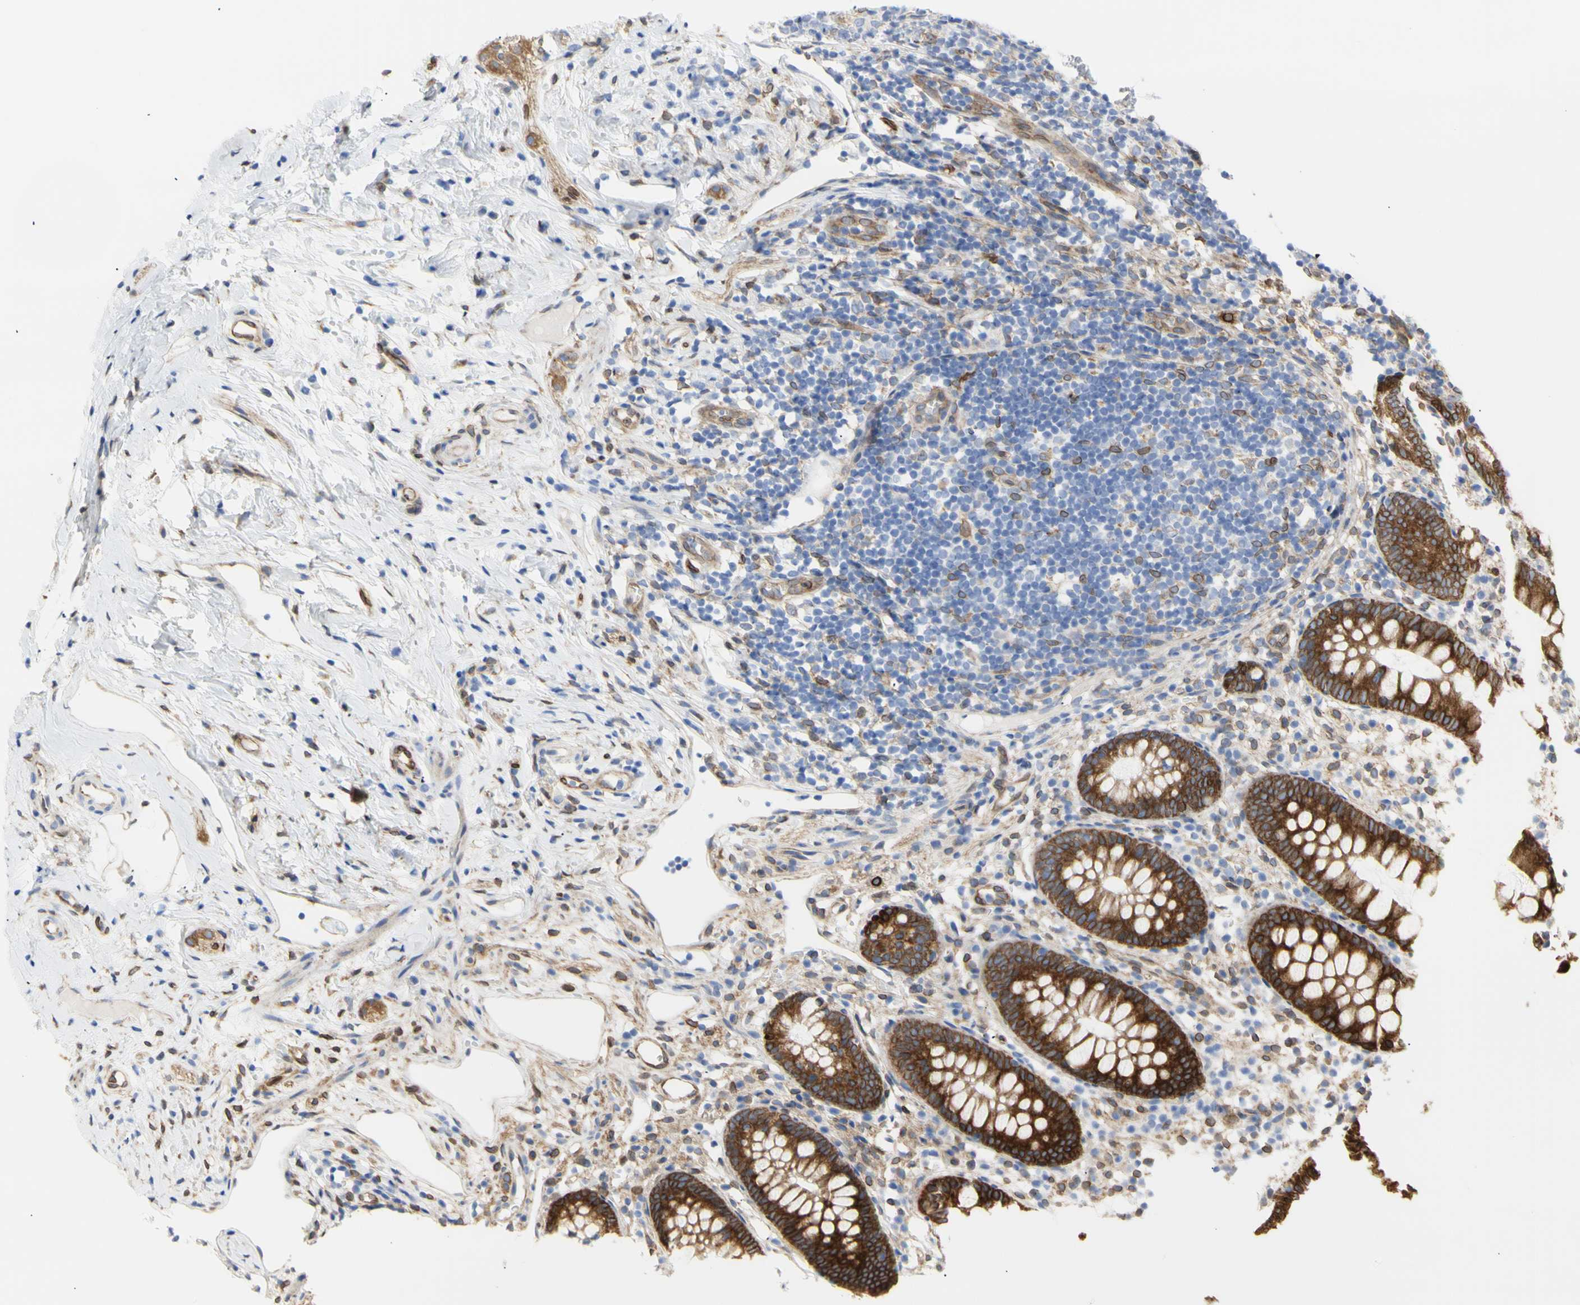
{"staining": {"intensity": "strong", "quantity": ">75%", "location": "cytoplasmic/membranous"}, "tissue": "appendix", "cell_type": "Glandular cells", "image_type": "normal", "snomed": [{"axis": "morphology", "description": "Normal tissue, NOS"}, {"axis": "topography", "description": "Appendix"}], "caption": "Immunohistochemistry (IHC) photomicrograph of benign appendix: human appendix stained using IHC reveals high levels of strong protein expression localized specifically in the cytoplasmic/membranous of glandular cells, appearing as a cytoplasmic/membranous brown color.", "gene": "ERLIN1", "patient": {"sex": "female", "age": 20}}